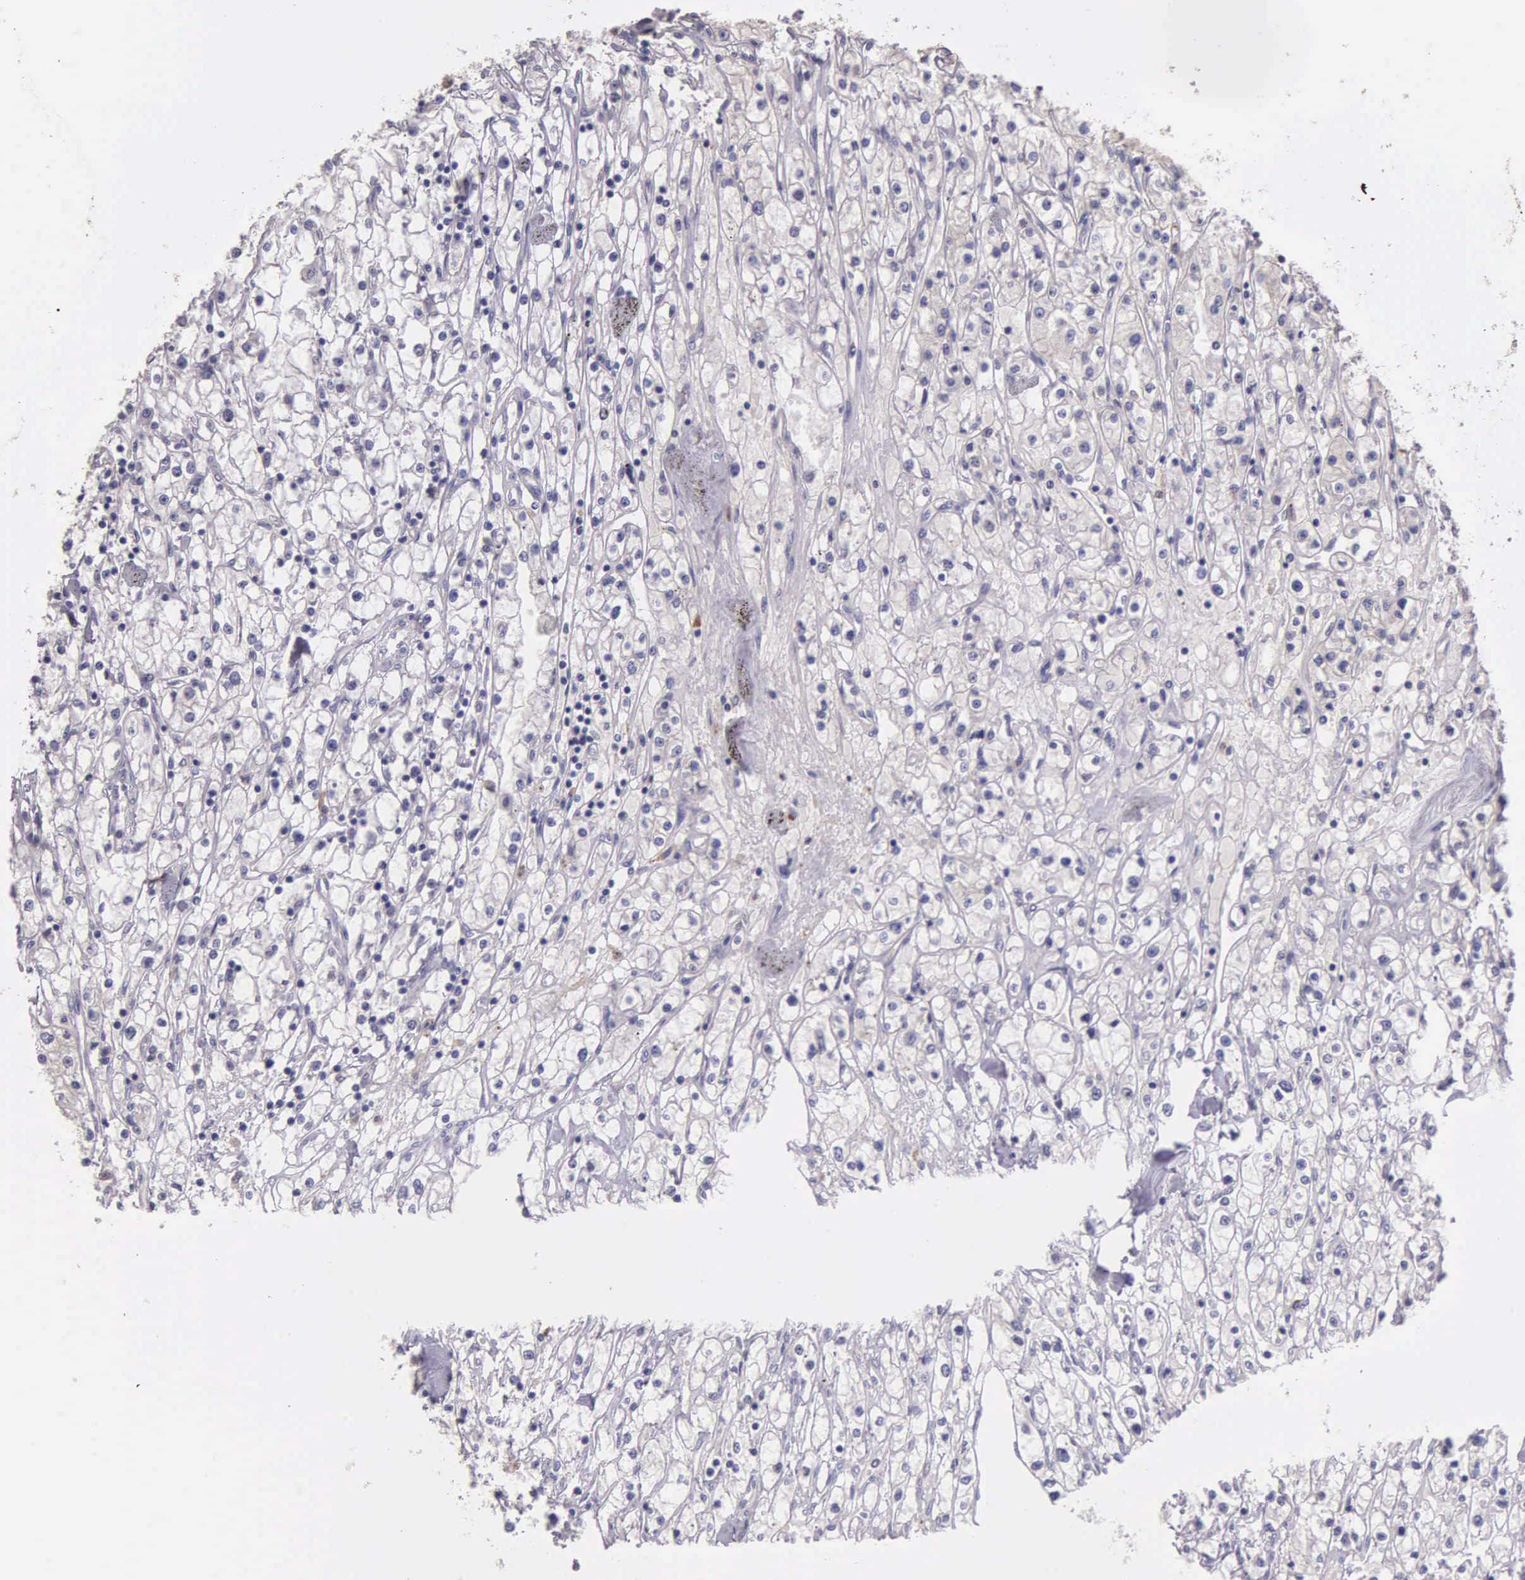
{"staining": {"intensity": "weak", "quantity": "<25%", "location": "nuclear"}, "tissue": "renal cancer", "cell_type": "Tumor cells", "image_type": "cancer", "snomed": [{"axis": "morphology", "description": "Adenocarcinoma, NOS"}, {"axis": "topography", "description": "Kidney"}], "caption": "This is an immunohistochemistry (IHC) image of adenocarcinoma (renal). There is no expression in tumor cells.", "gene": "MCM5", "patient": {"sex": "male", "age": 56}}